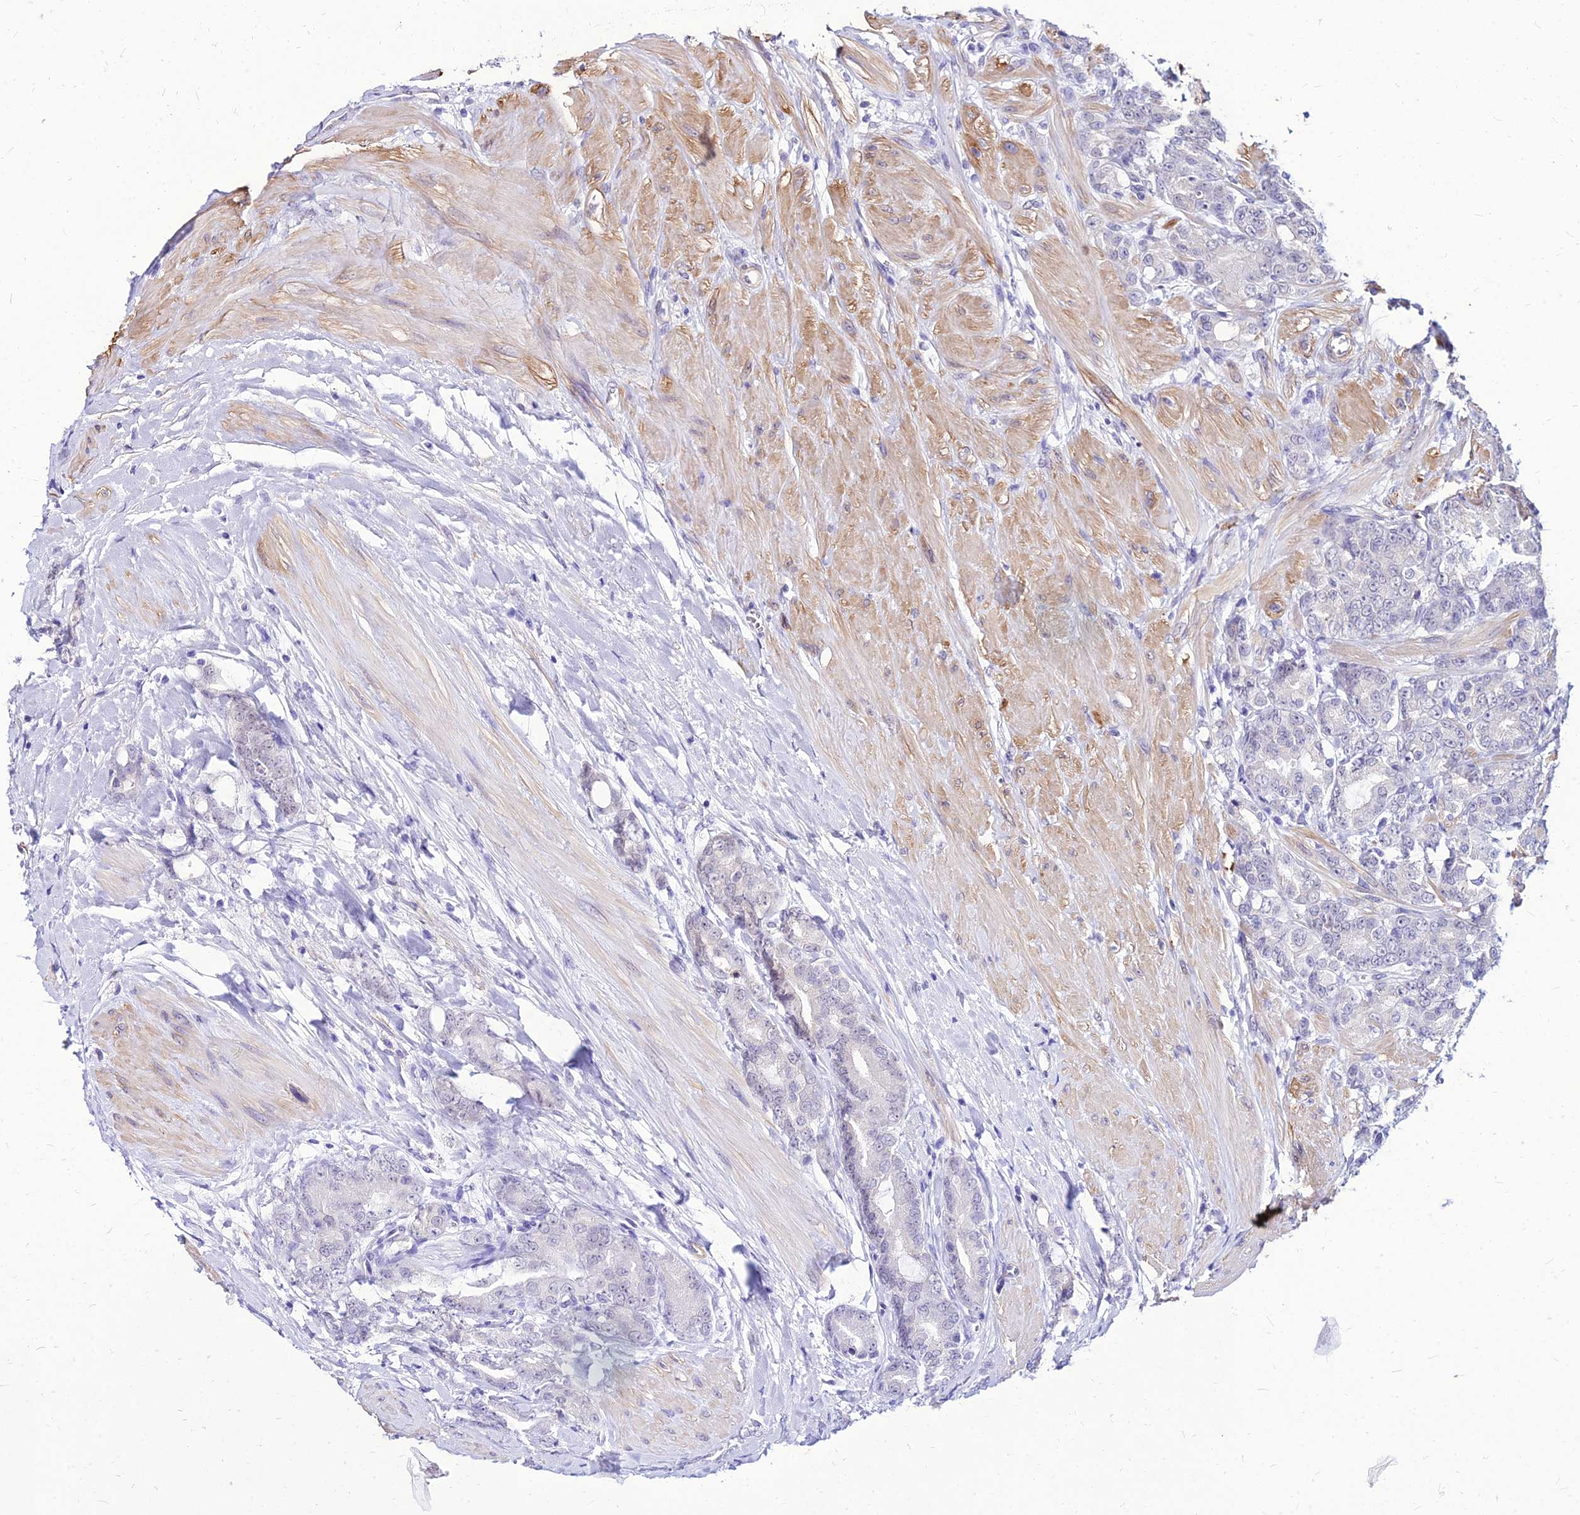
{"staining": {"intensity": "negative", "quantity": "none", "location": "none"}, "tissue": "prostate cancer", "cell_type": "Tumor cells", "image_type": "cancer", "snomed": [{"axis": "morphology", "description": "Adenocarcinoma, High grade"}, {"axis": "topography", "description": "Prostate"}], "caption": "A micrograph of human prostate cancer (adenocarcinoma (high-grade)) is negative for staining in tumor cells.", "gene": "YEATS2", "patient": {"sex": "male", "age": 62}}